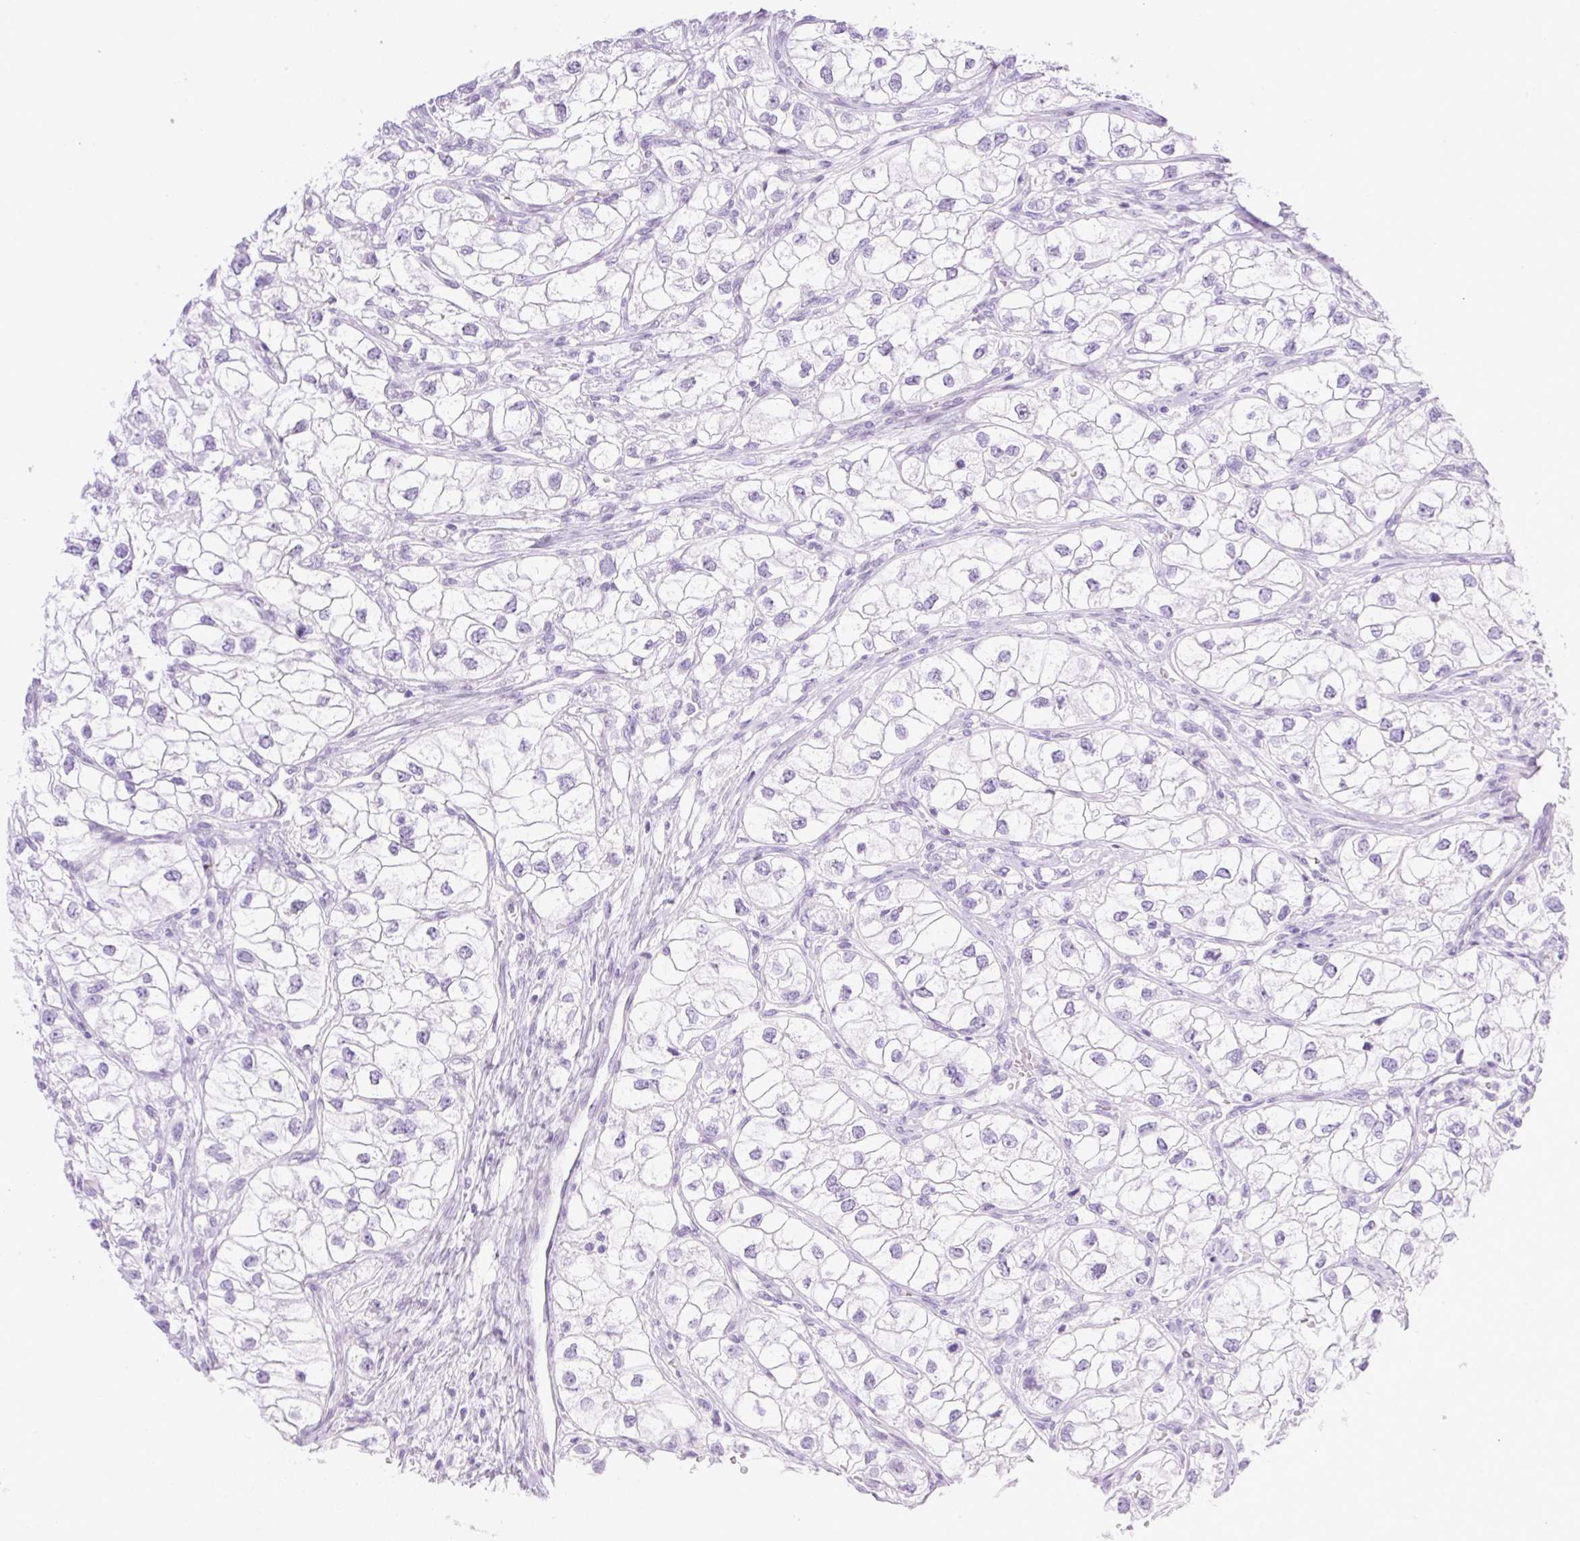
{"staining": {"intensity": "negative", "quantity": "none", "location": "none"}, "tissue": "renal cancer", "cell_type": "Tumor cells", "image_type": "cancer", "snomed": [{"axis": "morphology", "description": "Adenocarcinoma, NOS"}, {"axis": "topography", "description": "Kidney"}], "caption": "High magnification brightfield microscopy of renal cancer stained with DAB (brown) and counterstained with hematoxylin (blue): tumor cells show no significant expression.", "gene": "SPRR4", "patient": {"sex": "male", "age": 59}}